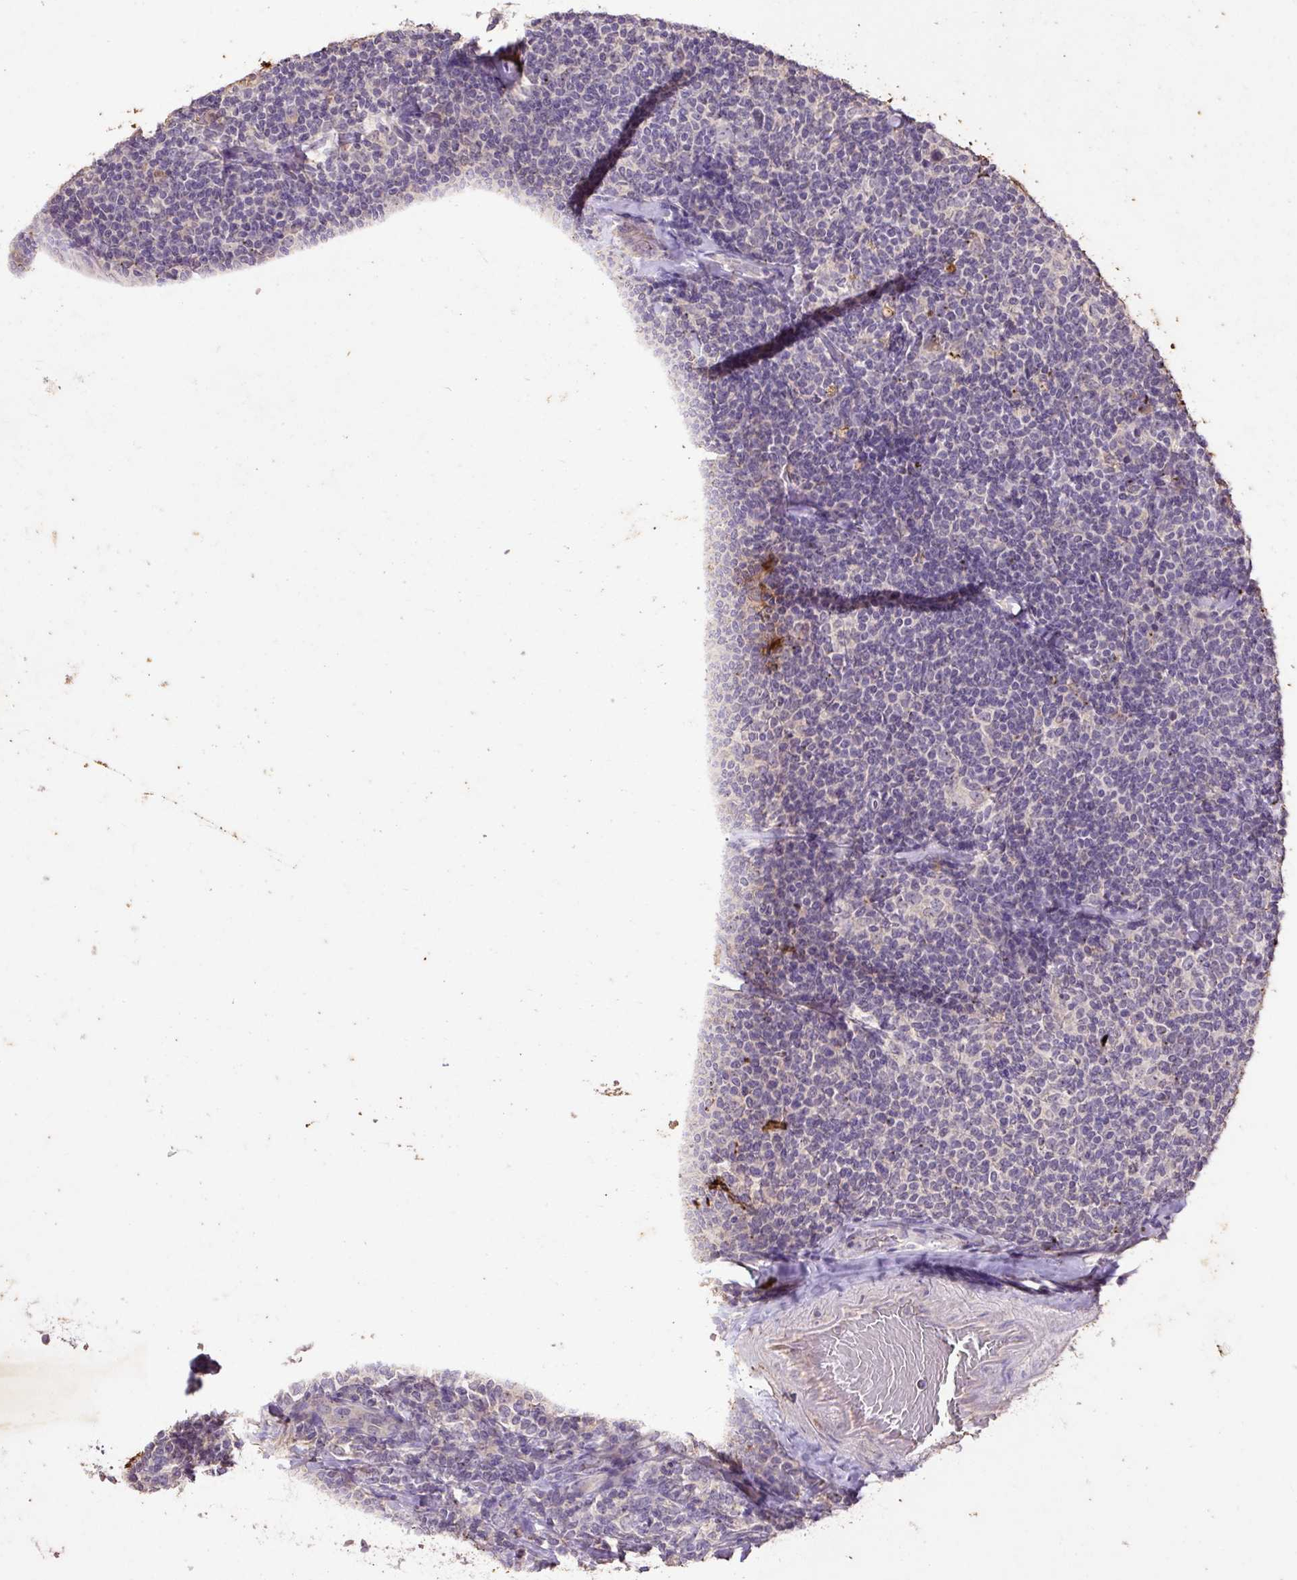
{"staining": {"intensity": "negative", "quantity": "none", "location": "none"}, "tissue": "lymphoma", "cell_type": "Tumor cells", "image_type": "cancer", "snomed": [{"axis": "morphology", "description": "Malignant lymphoma, non-Hodgkin's type, Low grade"}, {"axis": "topography", "description": "Lymph node"}], "caption": "Protein analysis of lymphoma shows no significant staining in tumor cells. (Stains: DAB (3,3'-diaminobenzidine) immunohistochemistry with hematoxylin counter stain, Microscopy: brightfield microscopy at high magnification).", "gene": "LRTM2", "patient": {"sex": "female", "age": 56}}